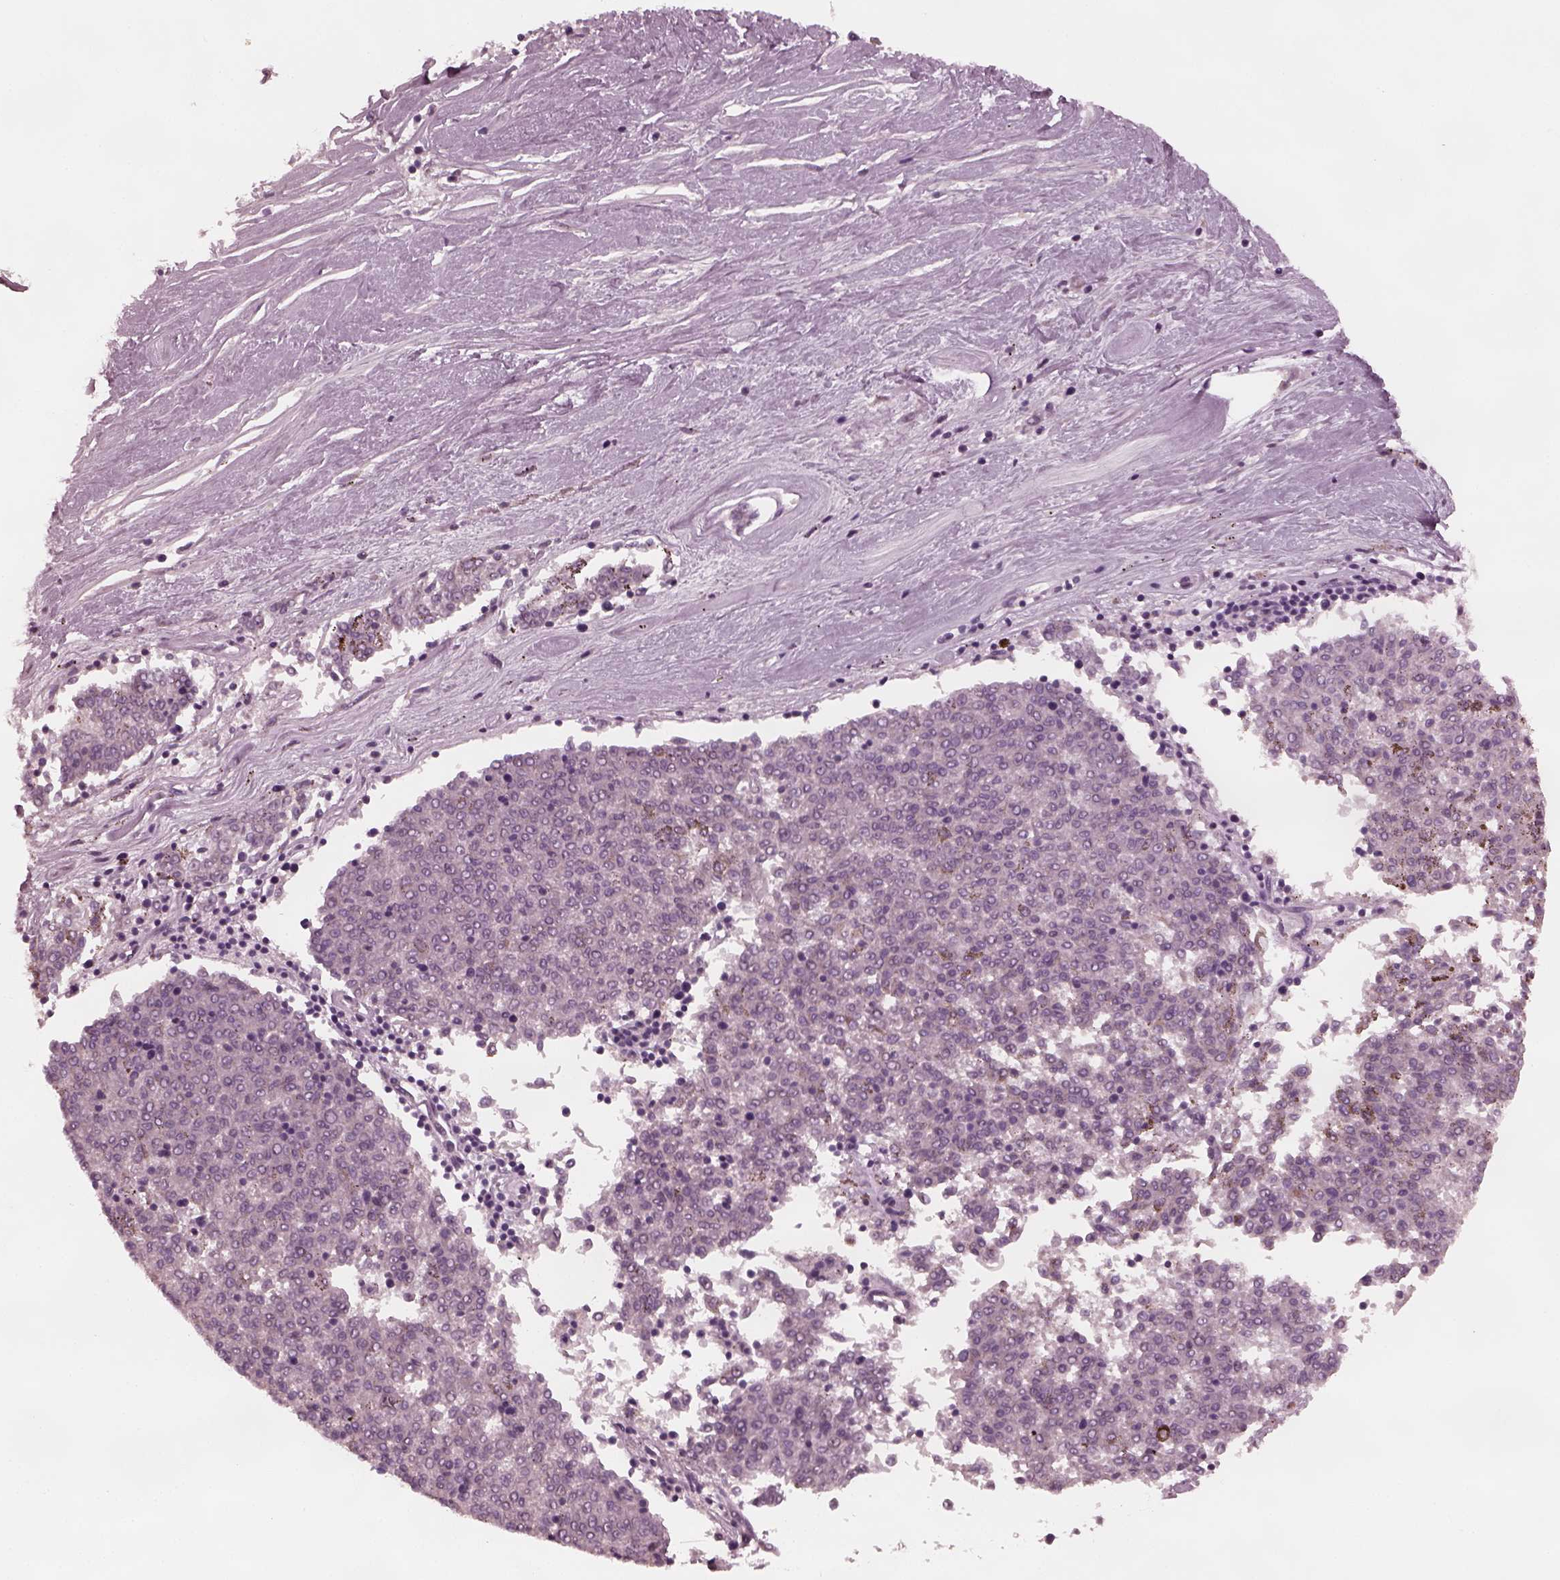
{"staining": {"intensity": "negative", "quantity": "none", "location": "none"}, "tissue": "melanoma", "cell_type": "Tumor cells", "image_type": "cancer", "snomed": [{"axis": "morphology", "description": "Malignant melanoma, NOS"}, {"axis": "topography", "description": "Skin"}], "caption": "A high-resolution photomicrograph shows immunohistochemistry staining of malignant melanoma, which exhibits no significant expression in tumor cells. (DAB IHC visualized using brightfield microscopy, high magnification).", "gene": "TUBG1", "patient": {"sex": "female", "age": 72}}